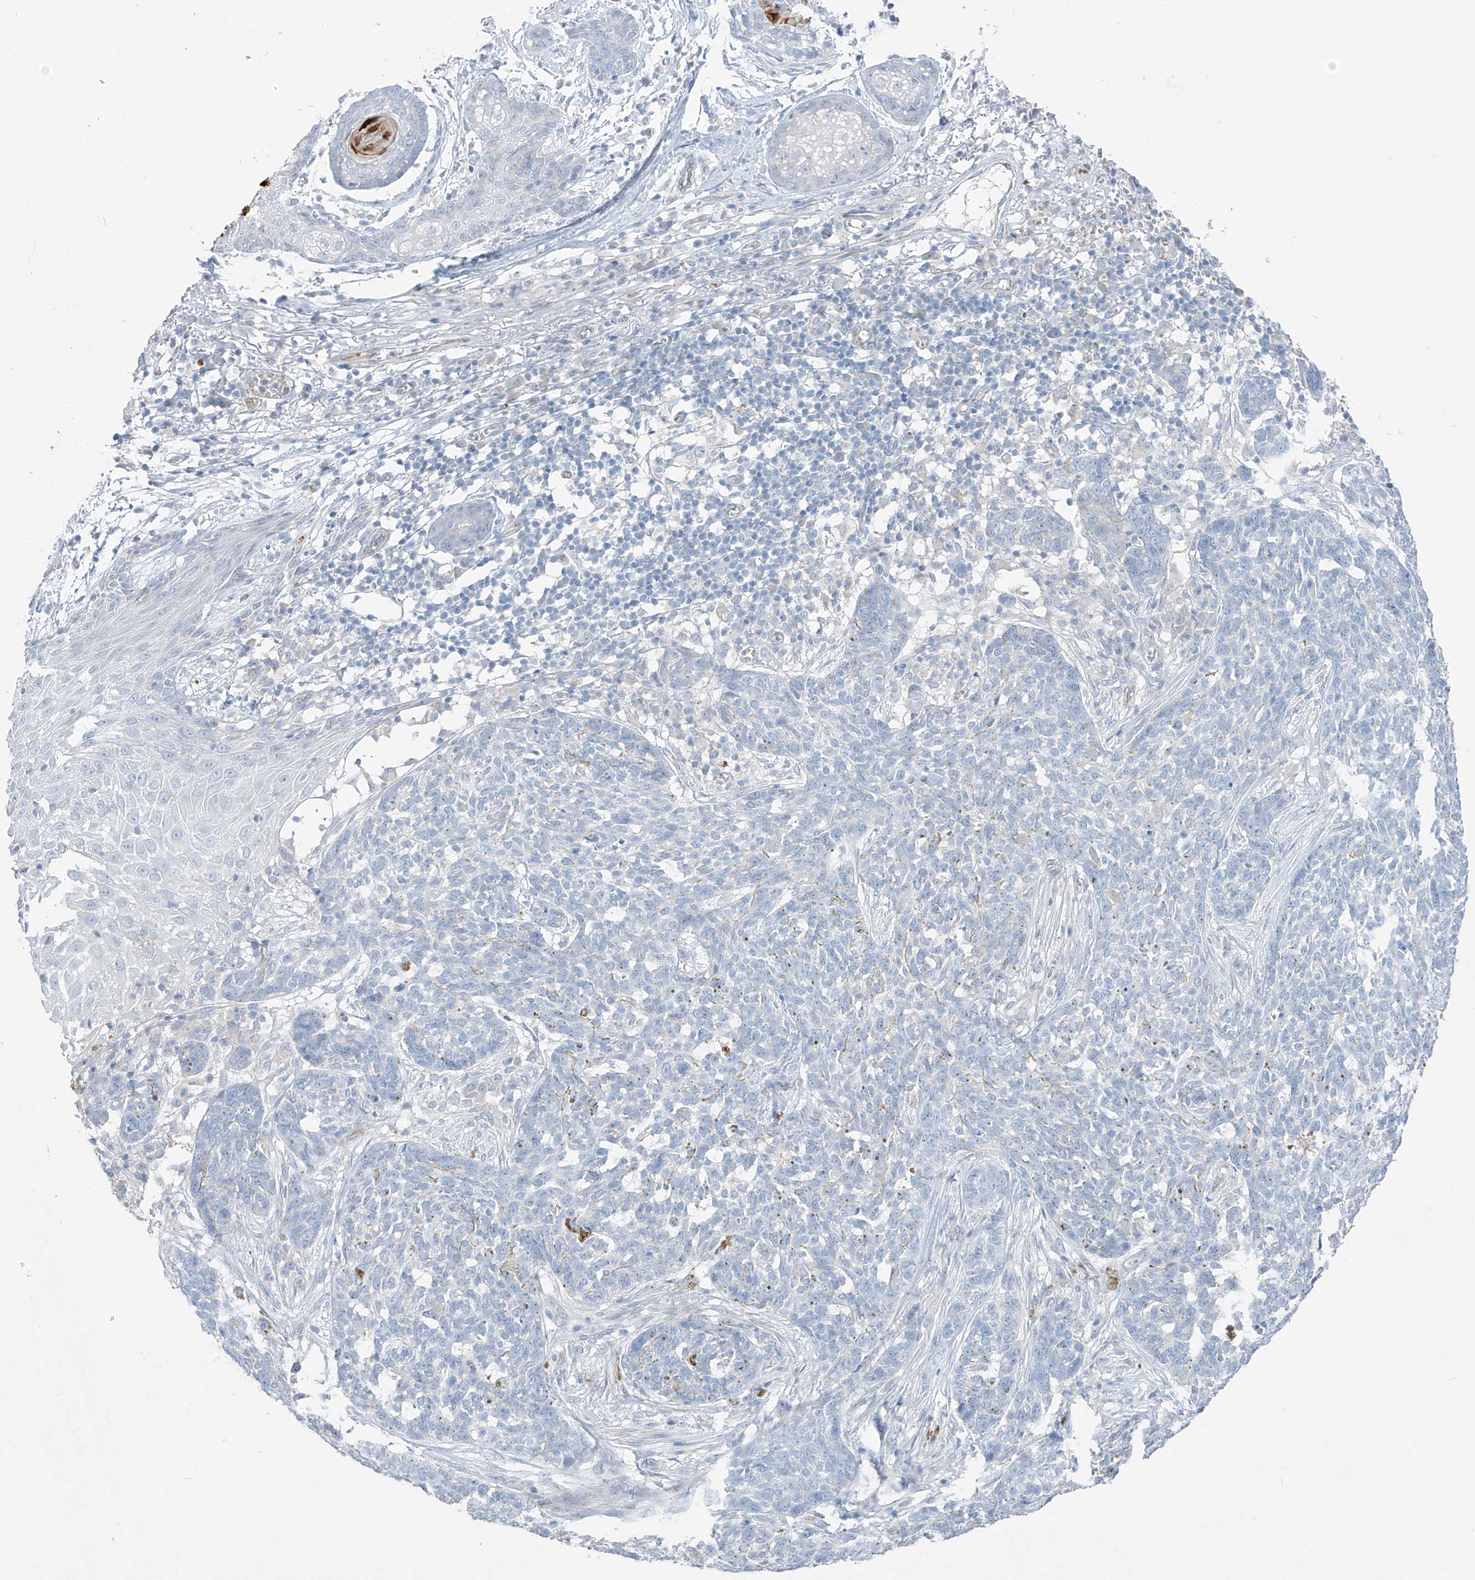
{"staining": {"intensity": "negative", "quantity": "none", "location": "none"}, "tissue": "skin cancer", "cell_type": "Tumor cells", "image_type": "cancer", "snomed": [{"axis": "morphology", "description": "Basal cell carcinoma"}, {"axis": "topography", "description": "Skin"}], "caption": "The micrograph shows no staining of tumor cells in skin basal cell carcinoma.", "gene": "ASPRV1", "patient": {"sex": "male", "age": 85}}